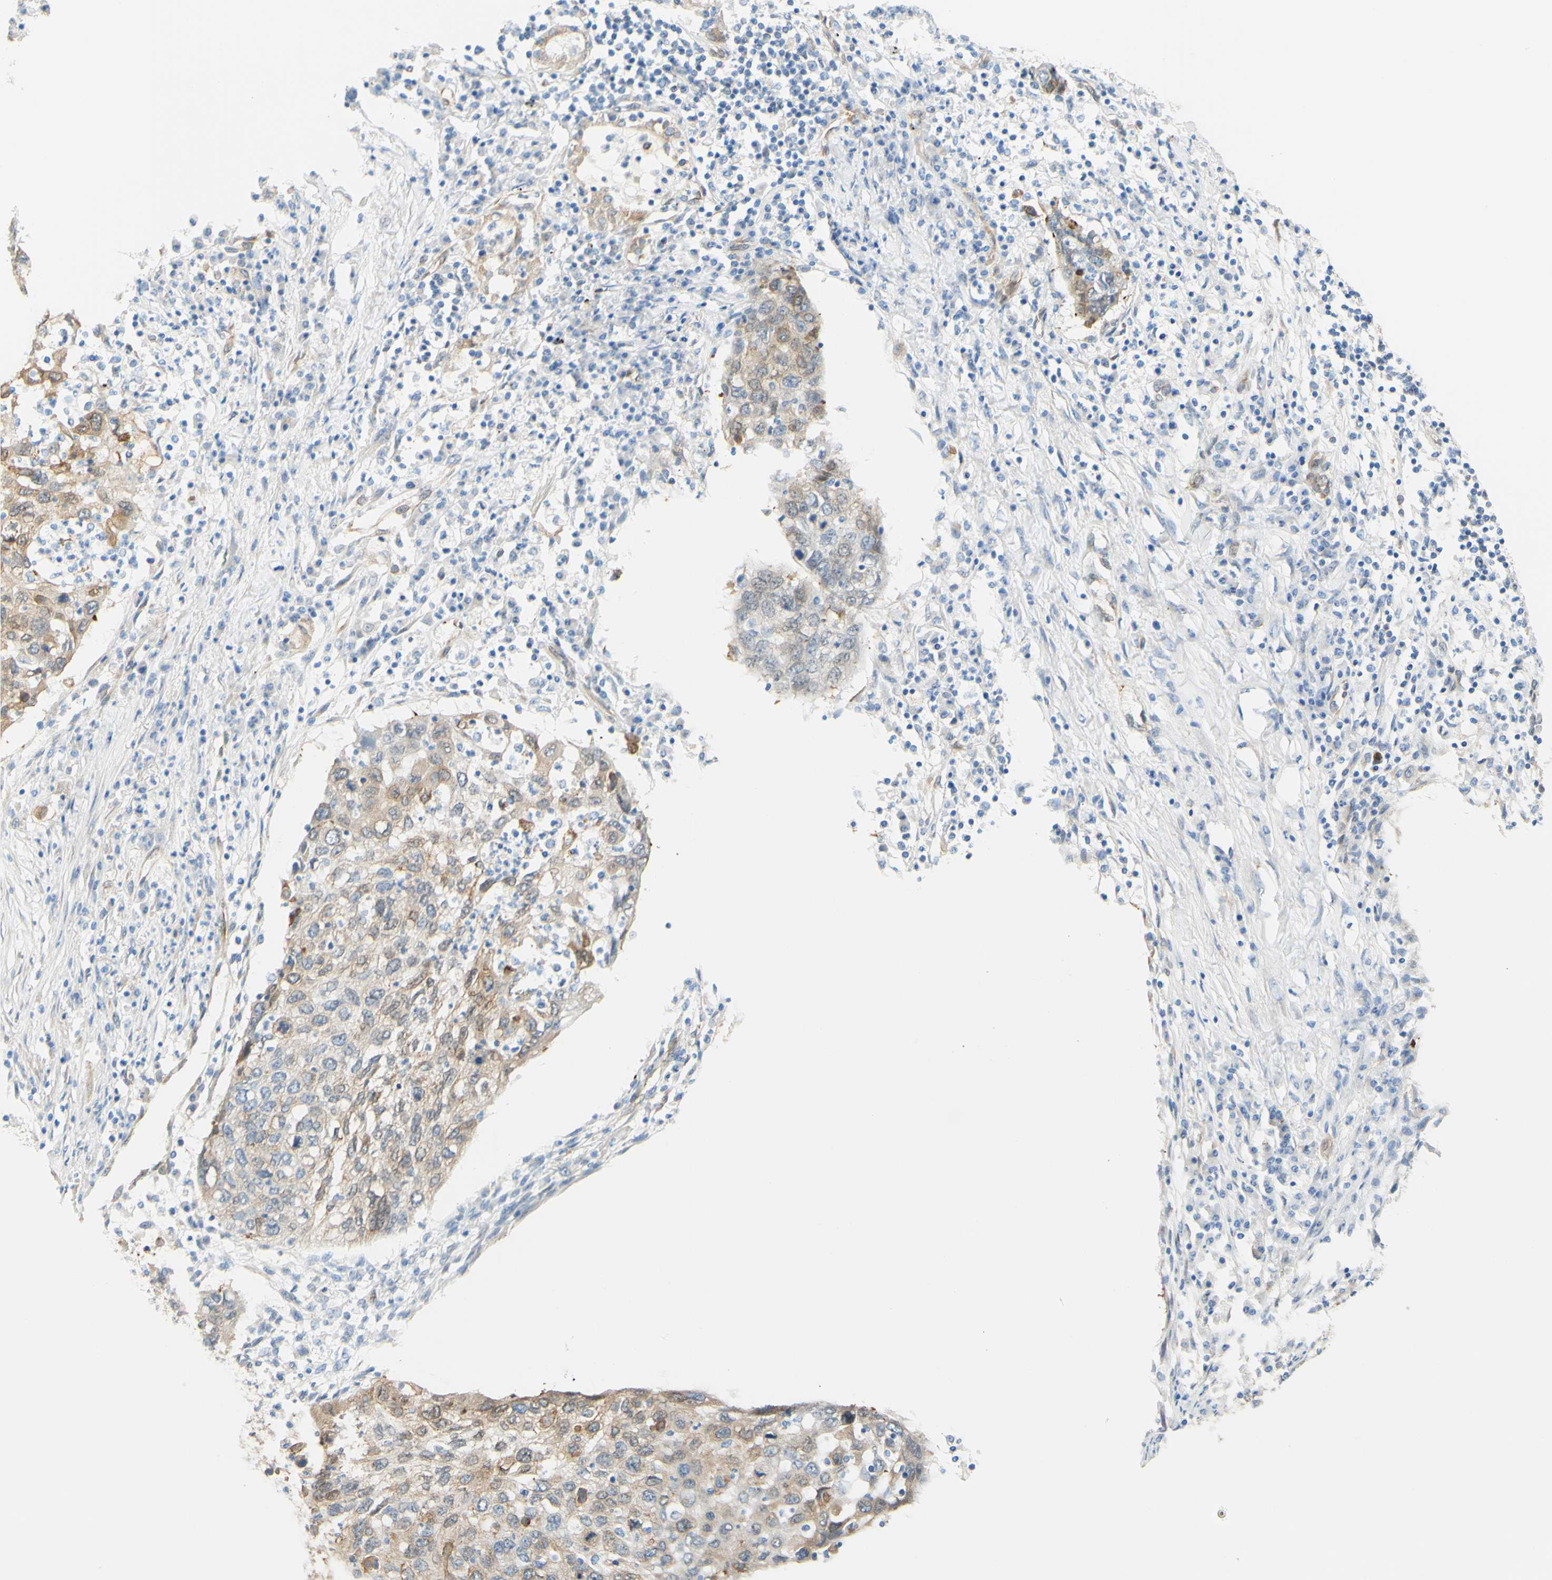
{"staining": {"intensity": "weak", "quantity": "25%-75%", "location": "cytoplasmic/membranous"}, "tissue": "lung cancer", "cell_type": "Tumor cells", "image_type": "cancer", "snomed": [{"axis": "morphology", "description": "Squamous cell carcinoma, NOS"}, {"axis": "topography", "description": "Lung"}], "caption": "High-magnification brightfield microscopy of lung squamous cell carcinoma stained with DAB (3,3'-diaminobenzidine) (brown) and counterstained with hematoxylin (blue). tumor cells exhibit weak cytoplasmic/membranous expression is present in about25%-75% of cells.", "gene": "ENDOD1", "patient": {"sex": "female", "age": 63}}